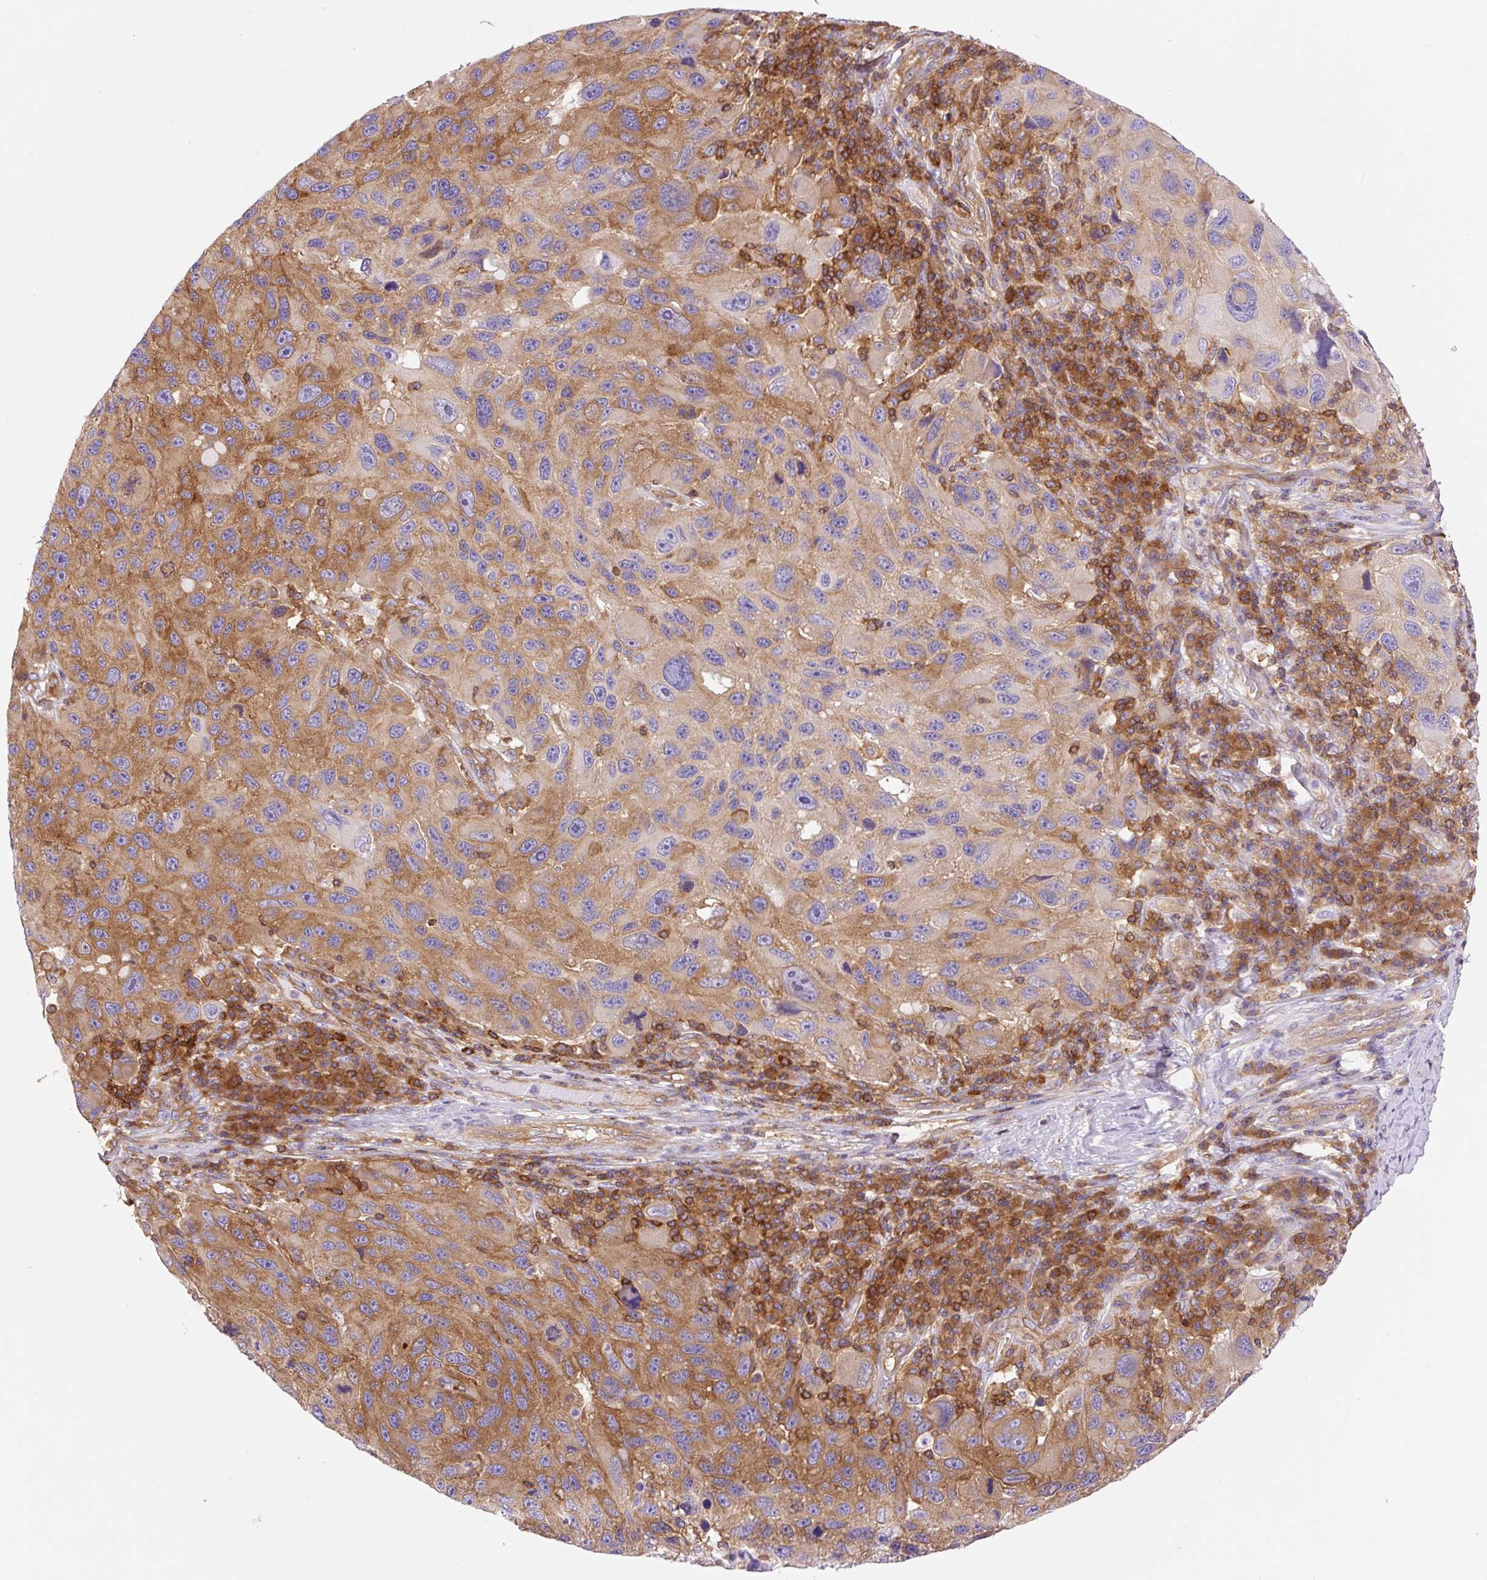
{"staining": {"intensity": "strong", "quantity": "25%-75%", "location": "cytoplasmic/membranous"}, "tissue": "melanoma", "cell_type": "Tumor cells", "image_type": "cancer", "snomed": [{"axis": "morphology", "description": "Malignant melanoma, NOS"}, {"axis": "topography", "description": "Skin"}], "caption": "Protein staining of malignant melanoma tissue demonstrates strong cytoplasmic/membranous staining in approximately 25%-75% of tumor cells.", "gene": "DNM2", "patient": {"sex": "male", "age": 53}}